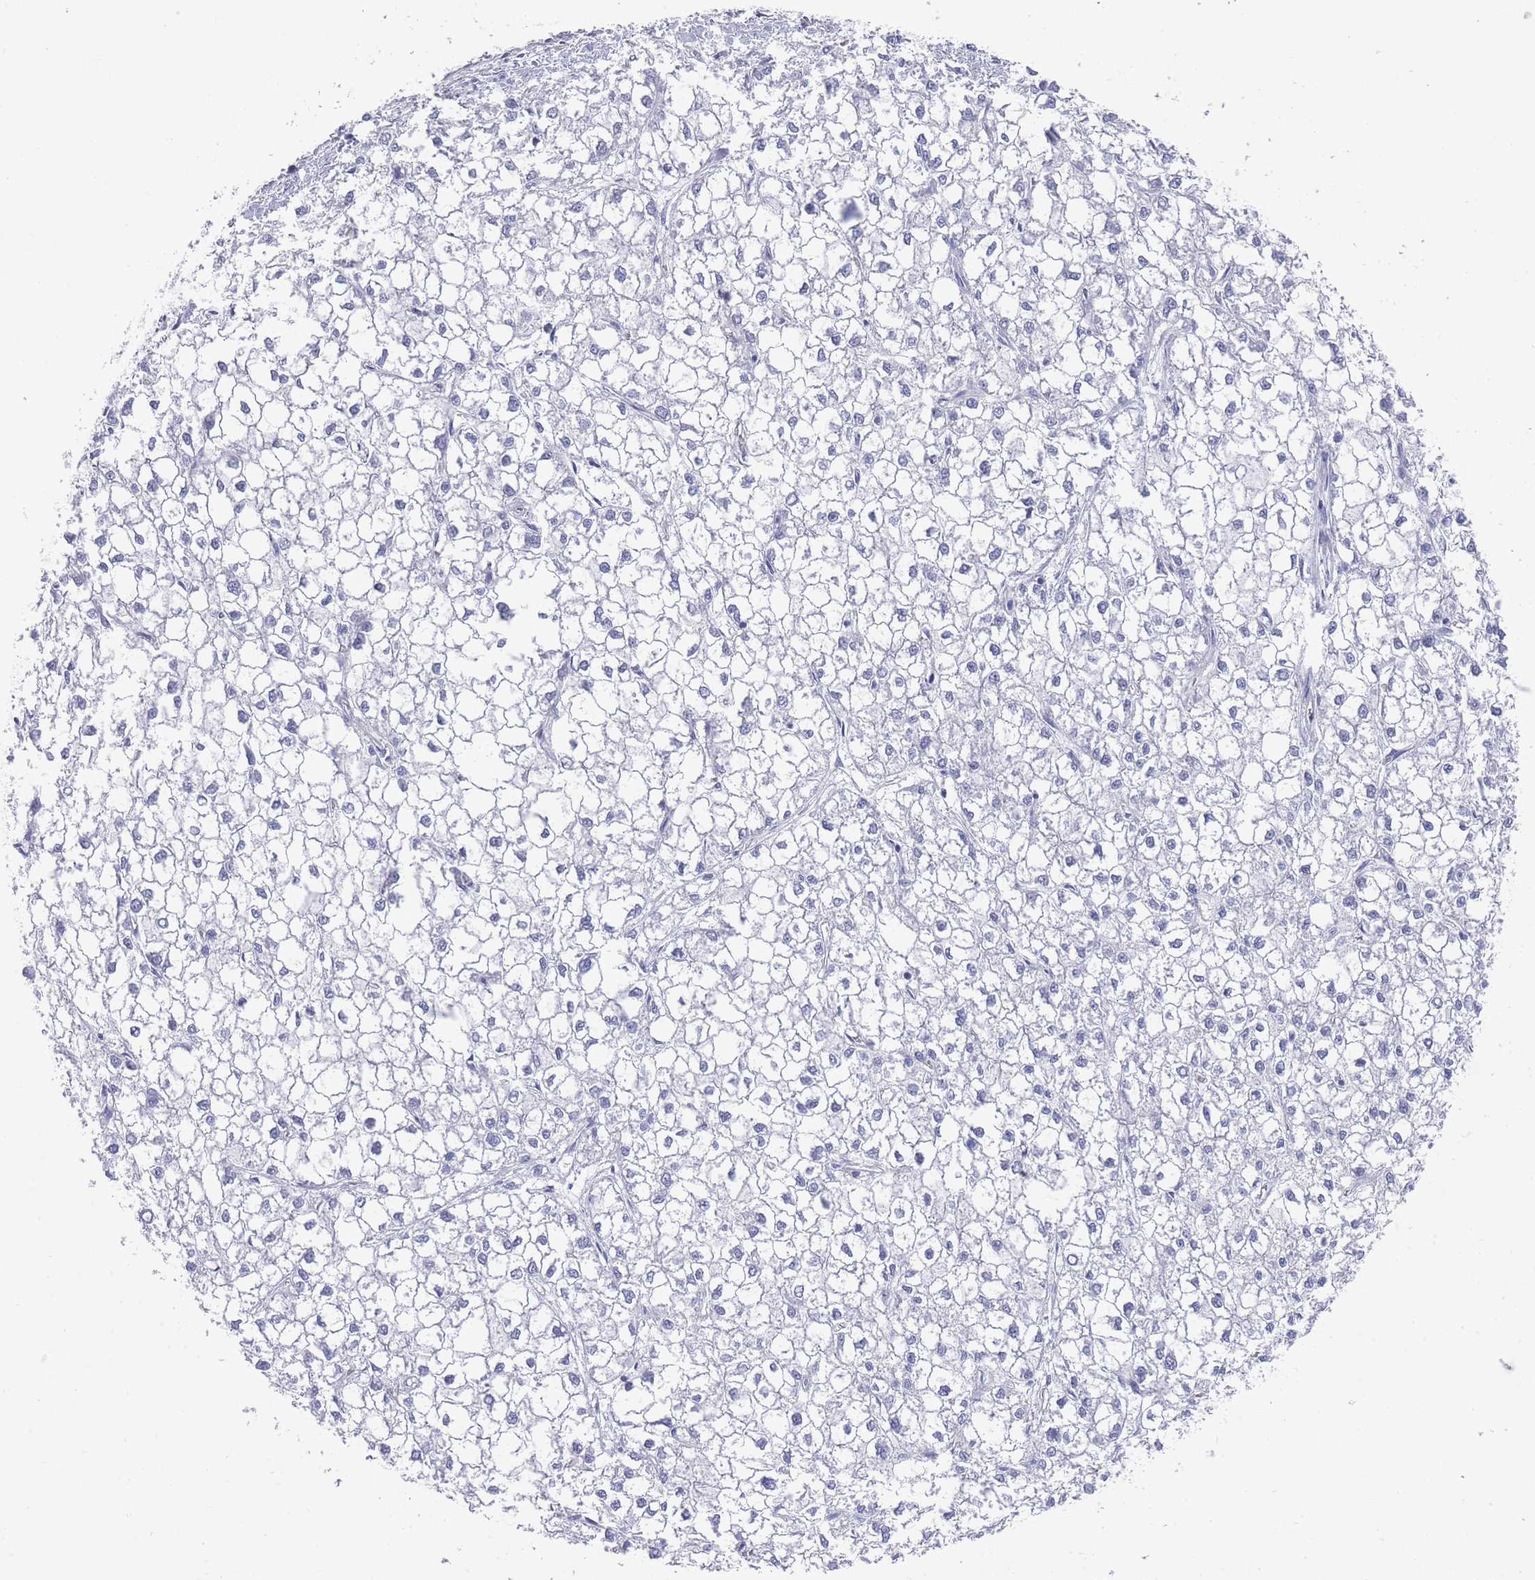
{"staining": {"intensity": "negative", "quantity": "none", "location": "none"}, "tissue": "liver cancer", "cell_type": "Tumor cells", "image_type": "cancer", "snomed": [{"axis": "morphology", "description": "Carcinoma, Hepatocellular, NOS"}, {"axis": "topography", "description": "Liver"}], "caption": "A high-resolution micrograph shows immunohistochemistry (IHC) staining of liver cancer, which demonstrates no significant expression in tumor cells.", "gene": "RAB2B", "patient": {"sex": "female", "age": 43}}